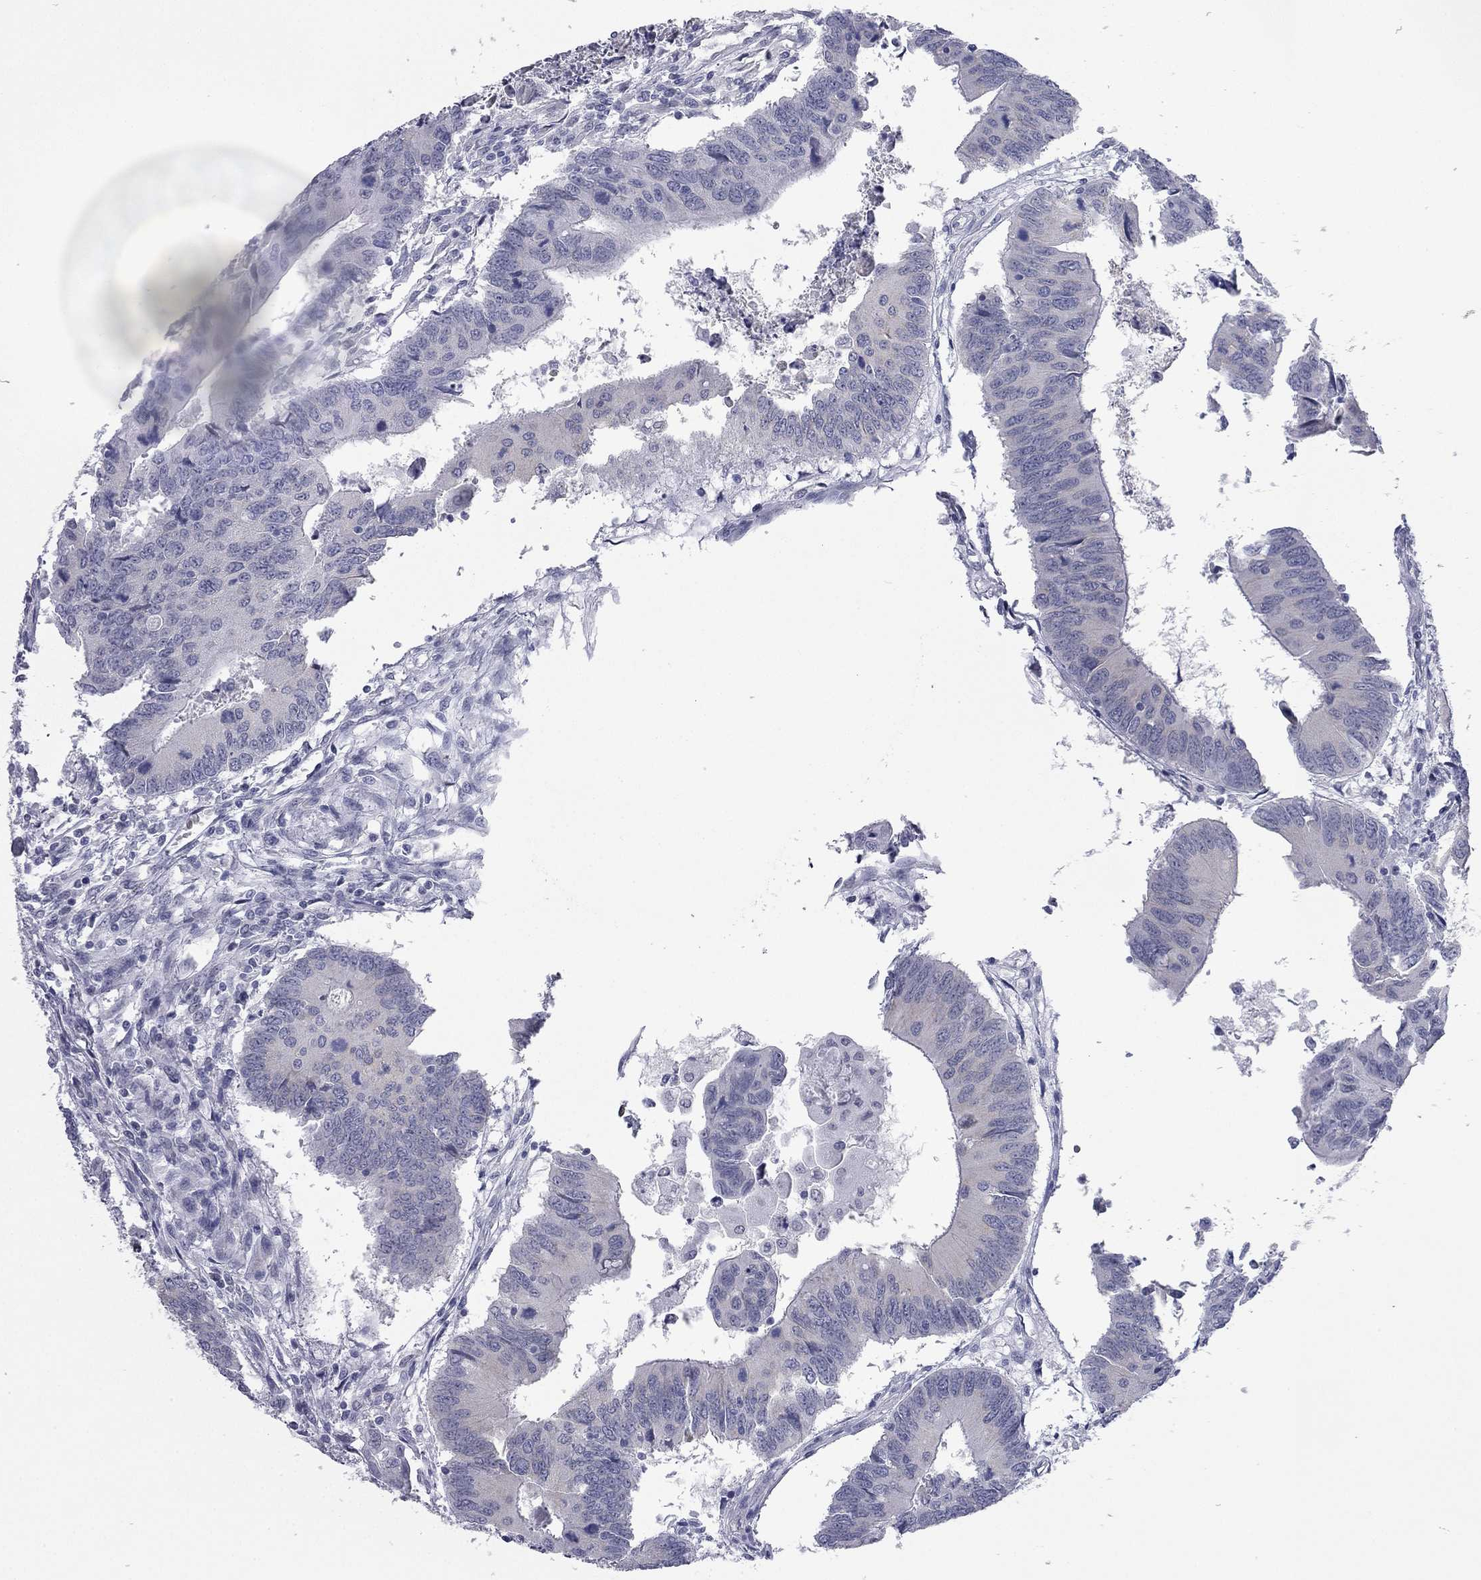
{"staining": {"intensity": "negative", "quantity": "none", "location": "none"}, "tissue": "colorectal cancer", "cell_type": "Tumor cells", "image_type": "cancer", "snomed": [{"axis": "morphology", "description": "Adenocarcinoma, NOS"}, {"axis": "topography", "description": "Rectum"}], "caption": "High power microscopy micrograph of an immunohistochemistry photomicrograph of colorectal cancer (adenocarcinoma), revealing no significant positivity in tumor cells. (DAB (3,3'-diaminobenzidine) immunohistochemistry with hematoxylin counter stain).", "gene": "AK8", "patient": {"sex": "male", "age": 67}}